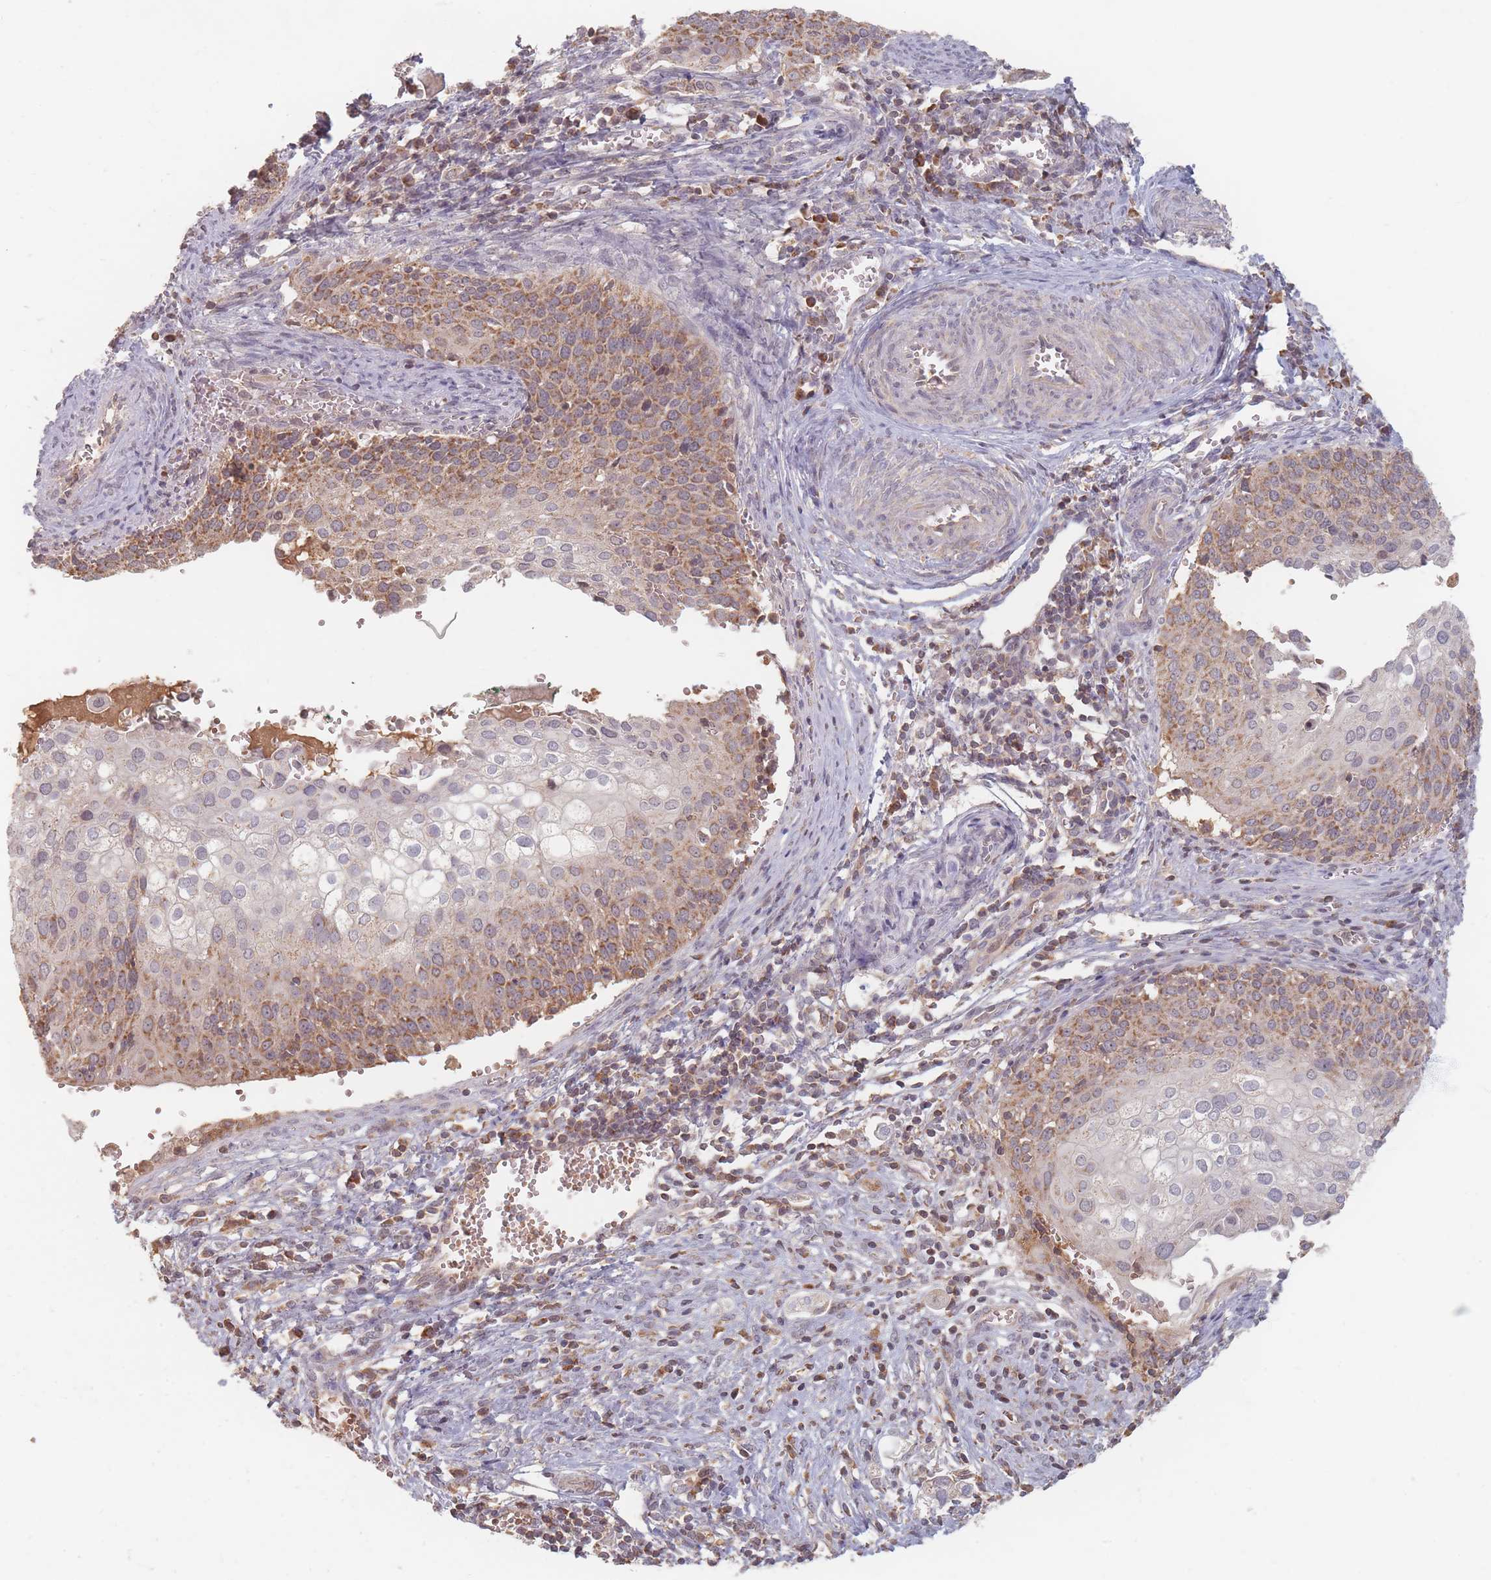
{"staining": {"intensity": "moderate", "quantity": "25%-75%", "location": "cytoplasmic/membranous"}, "tissue": "cervical cancer", "cell_type": "Tumor cells", "image_type": "cancer", "snomed": [{"axis": "morphology", "description": "Squamous cell carcinoma, NOS"}, {"axis": "topography", "description": "Cervix"}], "caption": "Moderate cytoplasmic/membranous expression is identified in about 25%-75% of tumor cells in squamous cell carcinoma (cervical).", "gene": "OR2M4", "patient": {"sex": "female", "age": 44}}